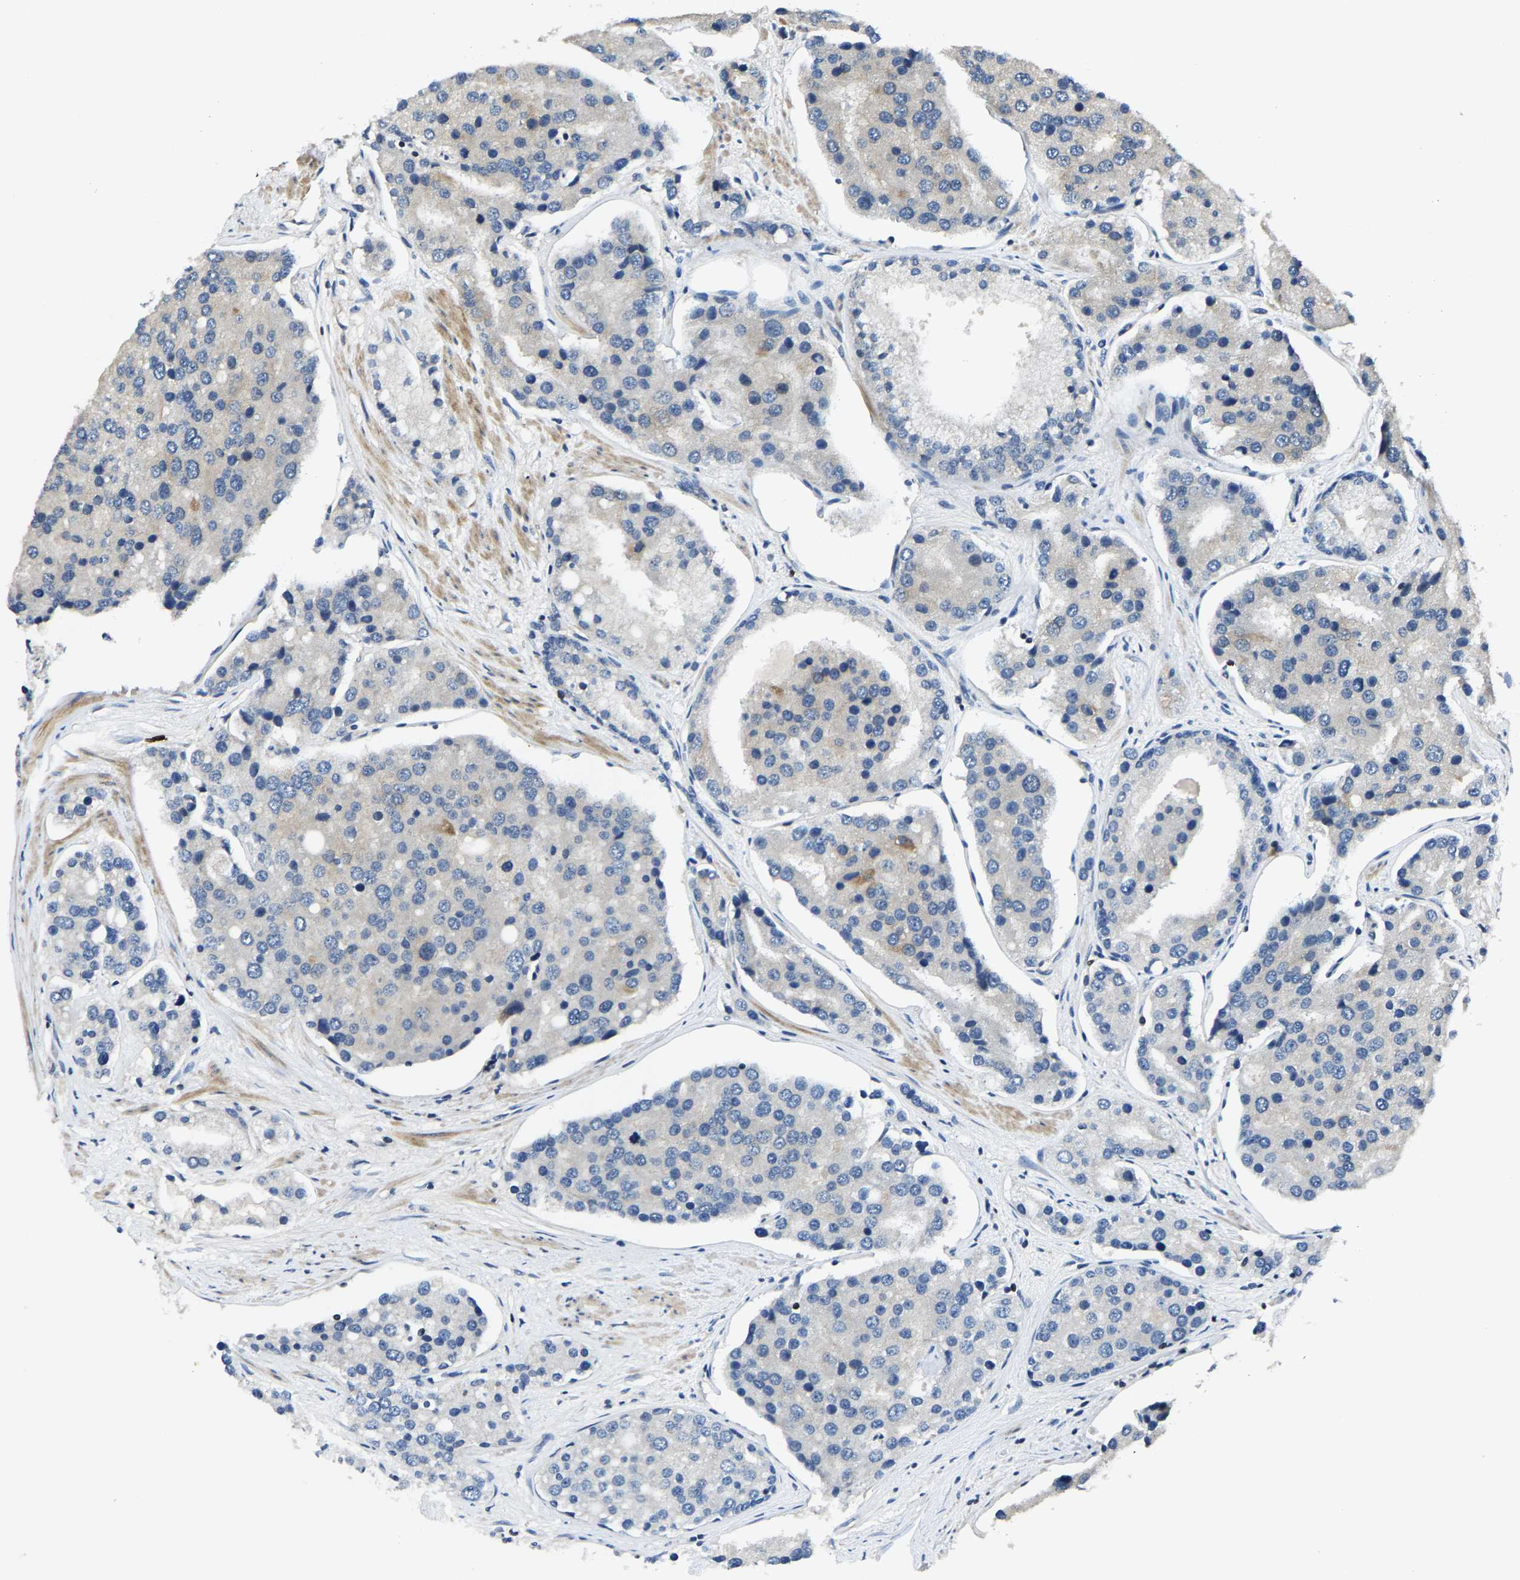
{"staining": {"intensity": "weak", "quantity": "<25%", "location": "cytoplasmic/membranous"}, "tissue": "prostate cancer", "cell_type": "Tumor cells", "image_type": "cancer", "snomed": [{"axis": "morphology", "description": "Adenocarcinoma, High grade"}, {"axis": "topography", "description": "Prostate"}], "caption": "Human high-grade adenocarcinoma (prostate) stained for a protein using immunohistochemistry (IHC) reveals no positivity in tumor cells.", "gene": "AGBL3", "patient": {"sex": "male", "age": 50}}